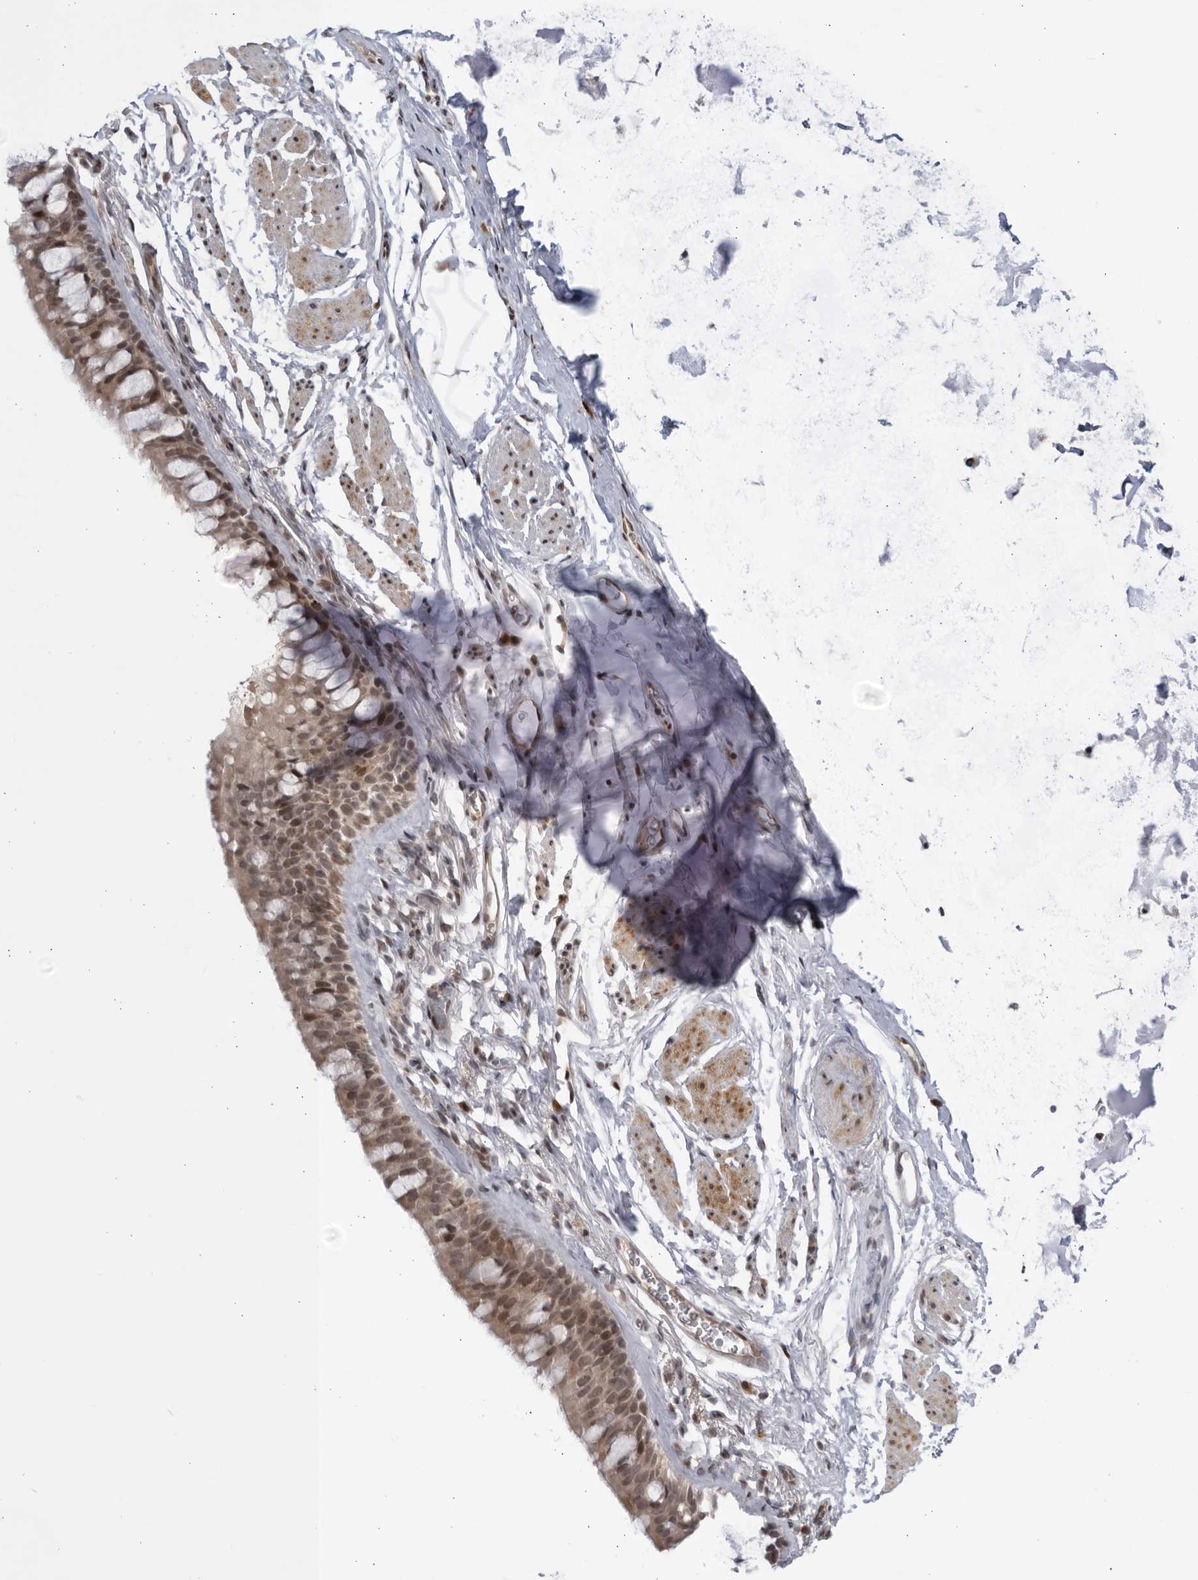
{"staining": {"intensity": "weak", "quantity": ">75%", "location": "cytoplasmic/membranous,nuclear"}, "tissue": "bronchus", "cell_type": "Respiratory epithelial cells", "image_type": "normal", "snomed": [{"axis": "morphology", "description": "Normal tissue, NOS"}, {"axis": "topography", "description": "Cartilage tissue"}, {"axis": "topography", "description": "Bronchus"}], "caption": "Human bronchus stained with a brown dye exhibits weak cytoplasmic/membranous,nuclear positive positivity in about >75% of respiratory epithelial cells.", "gene": "DTL", "patient": {"sex": "female", "age": 53}}